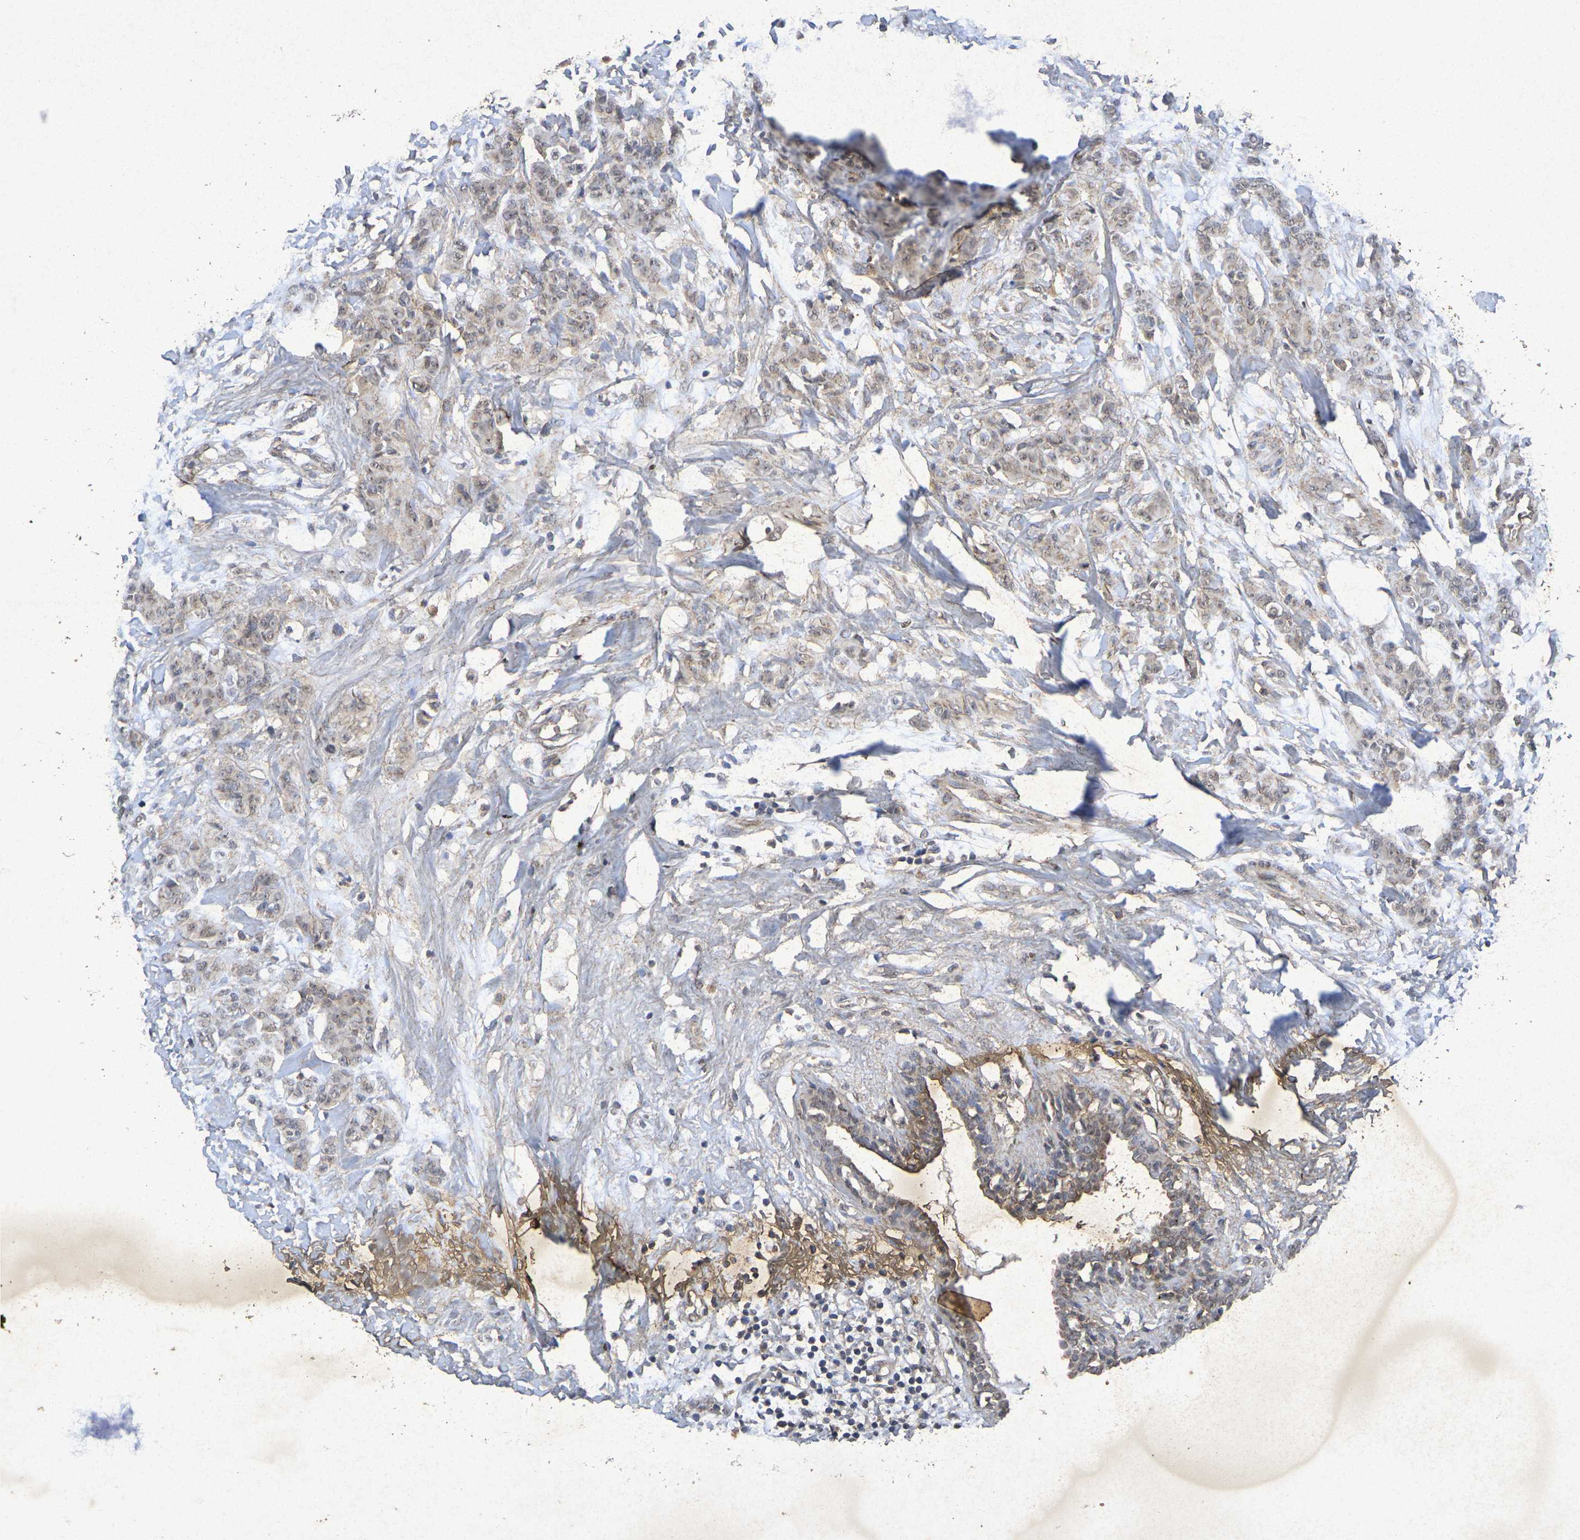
{"staining": {"intensity": "weak", "quantity": ">75%", "location": "cytoplasmic/membranous"}, "tissue": "breast cancer", "cell_type": "Tumor cells", "image_type": "cancer", "snomed": [{"axis": "morphology", "description": "Normal tissue, NOS"}, {"axis": "morphology", "description": "Duct carcinoma"}, {"axis": "topography", "description": "Breast"}], "caption": "This photomicrograph reveals breast cancer (invasive ductal carcinoma) stained with IHC to label a protein in brown. The cytoplasmic/membranous of tumor cells show weak positivity for the protein. Nuclei are counter-stained blue.", "gene": "GUCY1A2", "patient": {"sex": "female", "age": 40}}